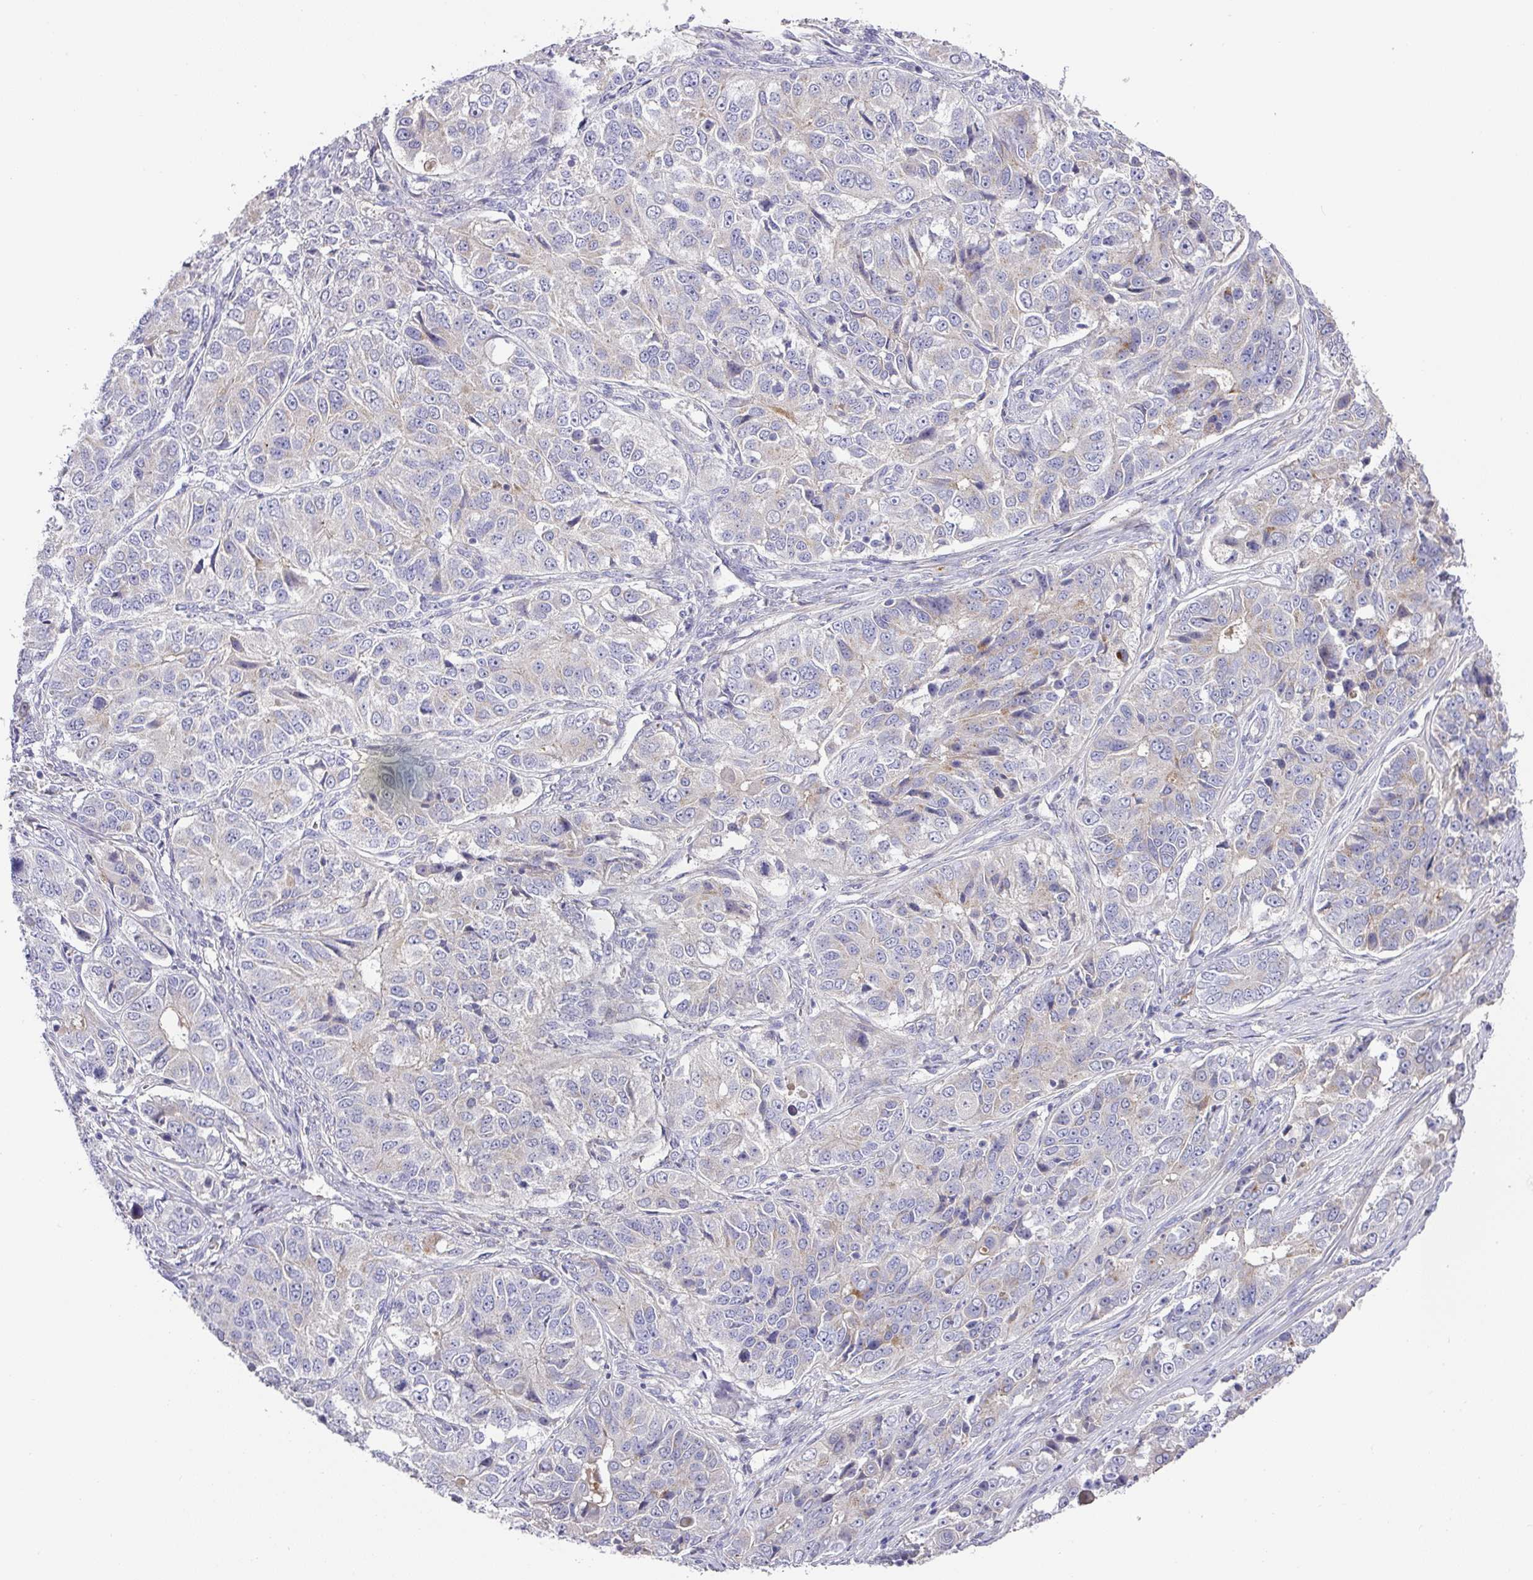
{"staining": {"intensity": "negative", "quantity": "none", "location": "none"}, "tissue": "ovarian cancer", "cell_type": "Tumor cells", "image_type": "cancer", "snomed": [{"axis": "morphology", "description": "Carcinoma, endometroid"}, {"axis": "topography", "description": "Ovary"}], "caption": "There is no significant expression in tumor cells of ovarian cancer.", "gene": "TARM1", "patient": {"sex": "female", "age": 51}}